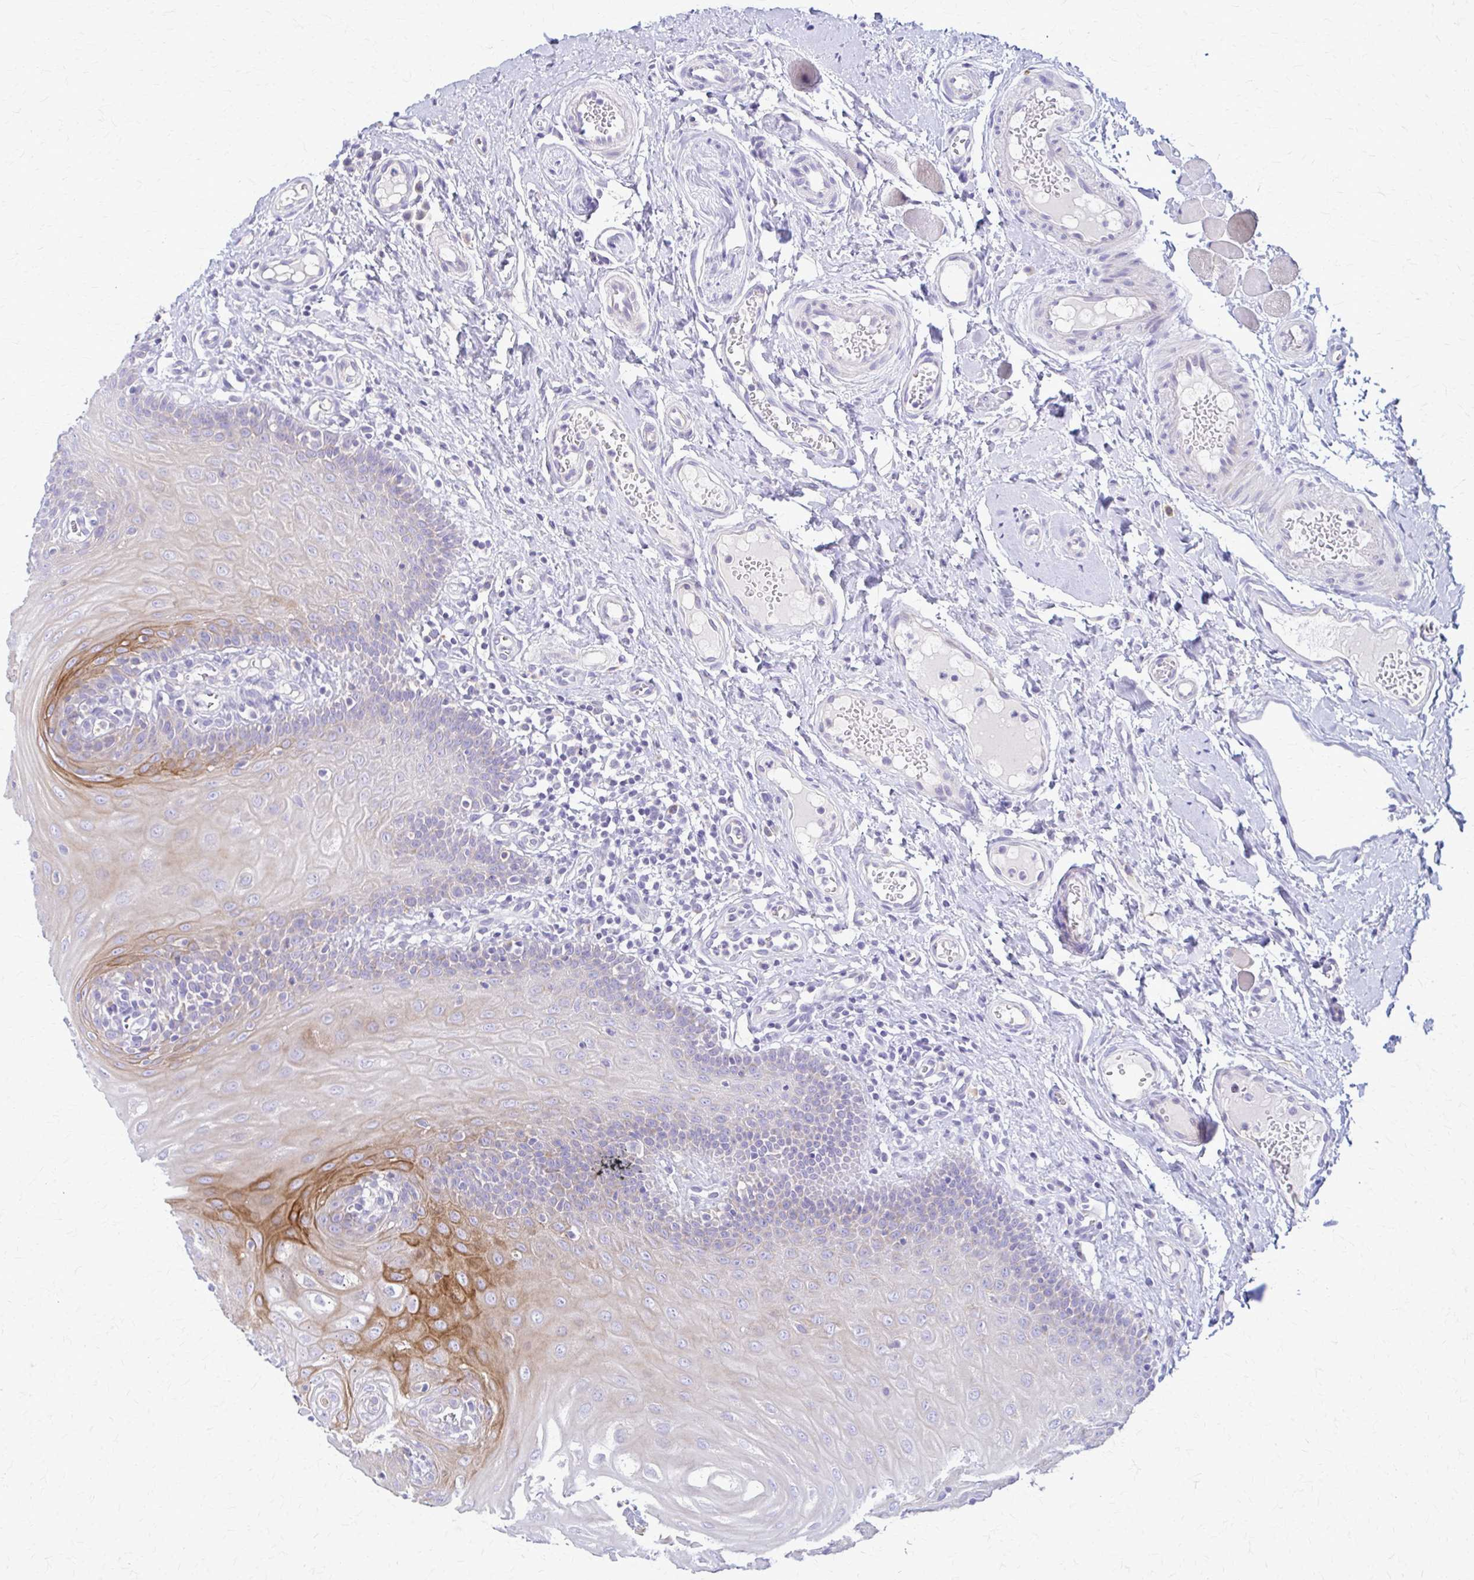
{"staining": {"intensity": "moderate", "quantity": "25%-75%", "location": "cytoplasmic/membranous"}, "tissue": "oral mucosa", "cell_type": "Squamous epithelial cells", "image_type": "normal", "snomed": [{"axis": "morphology", "description": "Normal tissue, NOS"}, {"axis": "topography", "description": "Oral tissue"}, {"axis": "topography", "description": "Tounge, NOS"}], "caption": "Protein staining exhibits moderate cytoplasmic/membranous staining in about 25%-75% of squamous epithelial cells in normal oral mucosa. The staining was performed using DAB to visualize the protein expression in brown, while the nuclei were stained in blue with hematoxylin (Magnification: 20x).", "gene": "SAMD13", "patient": {"sex": "female", "age": 58}}